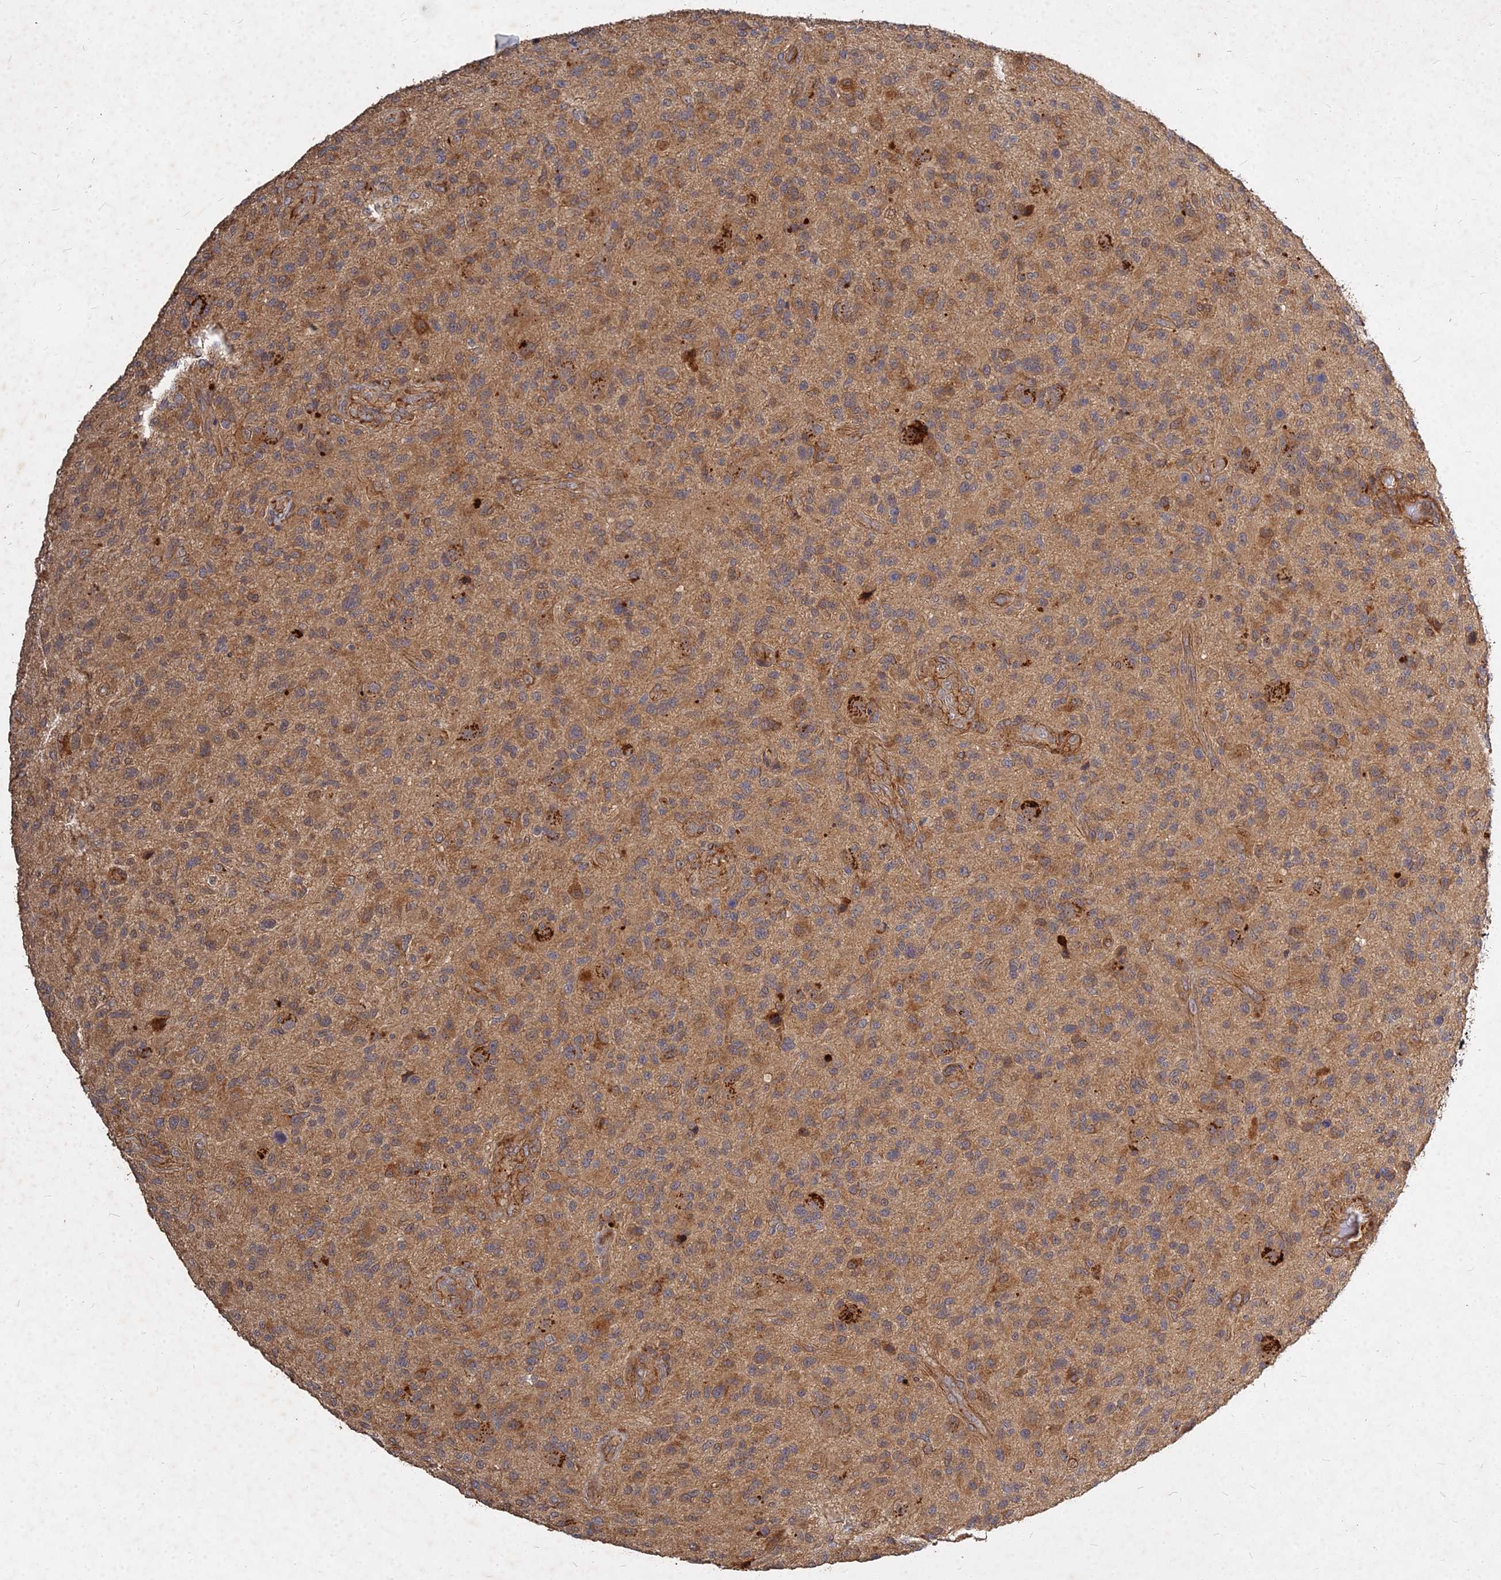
{"staining": {"intensity": "moderate", "quantity": ">75%", "location": "cytoplasmic/membranous"}, "tissue": "glioma", "cell_type": "Tumor cells", "image_type": "cancer", "snomed": [{"axis": "morphology", "description": "Glioma, malignant, High grade"}, {"axis": "topography", "description": "Brain"}], "caption": "An image of human malignant glioma (high-grade) stained for a protein demonstrates moderate cytoplasmic/membranous brown staining in tumor cells.", "gene": "UBE2W", "patient": {"sex": "male", "age": 47}}